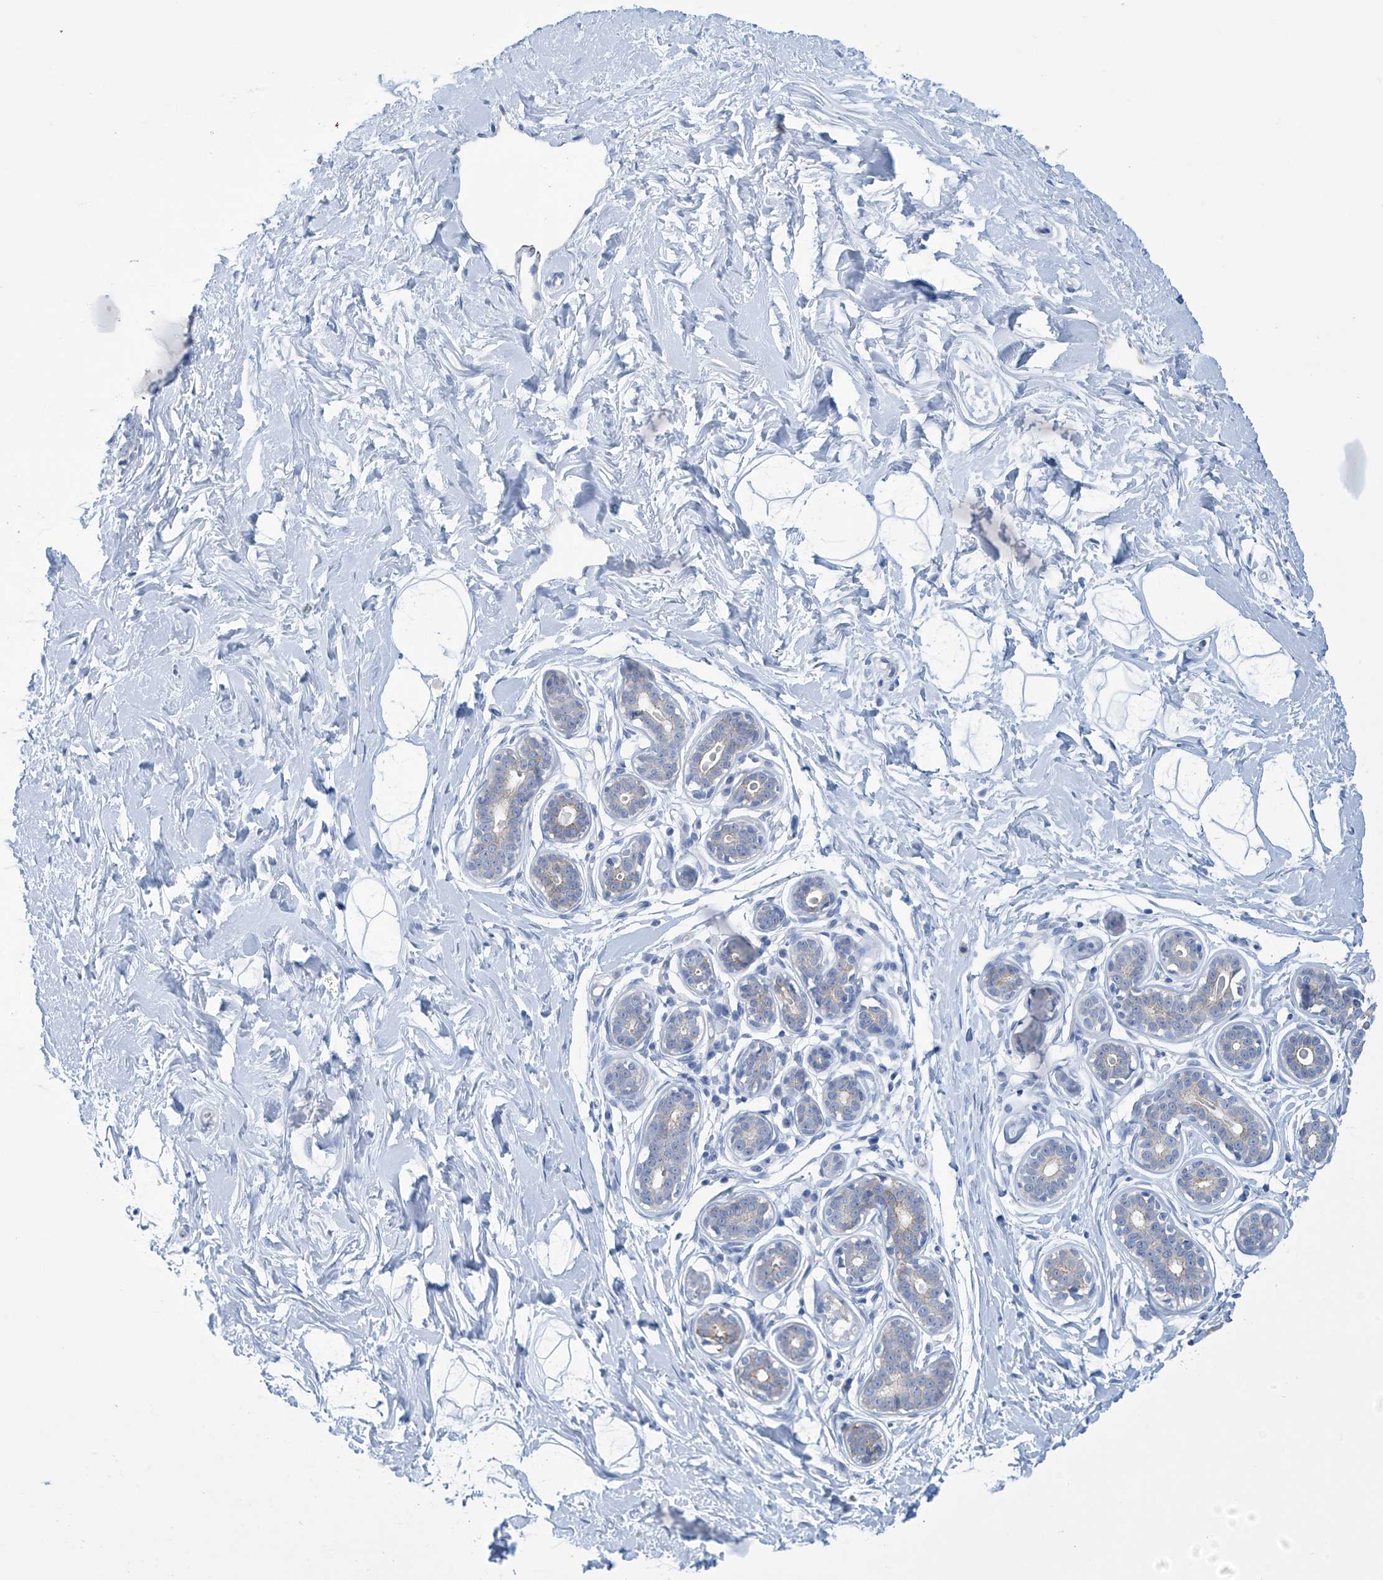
{"staining": {"intensity": "negative", "quantity": "none", "location": "none"}, "tissue": "breast", "cell_type": "Adipocytes", "image_type": "normal", "snomed": [{"axis": "morphology", "description": "Normal tissue, NOS"}, {"axis": "morphology", "description": "Adenoma, NOS"}, {"axis": "topography", "description": "Breast"}], "caption": "IHC histopathology image of normal breast: breast stained with DAB (3,3'-diaminobenzidine) exhibits no significant protein positivity in adipocytes. (Immunohistochemistry (ihc), brightfield microscopy, high magnification).", "gene": "DSP", "patient": {"sex": "female", "age": 23}}